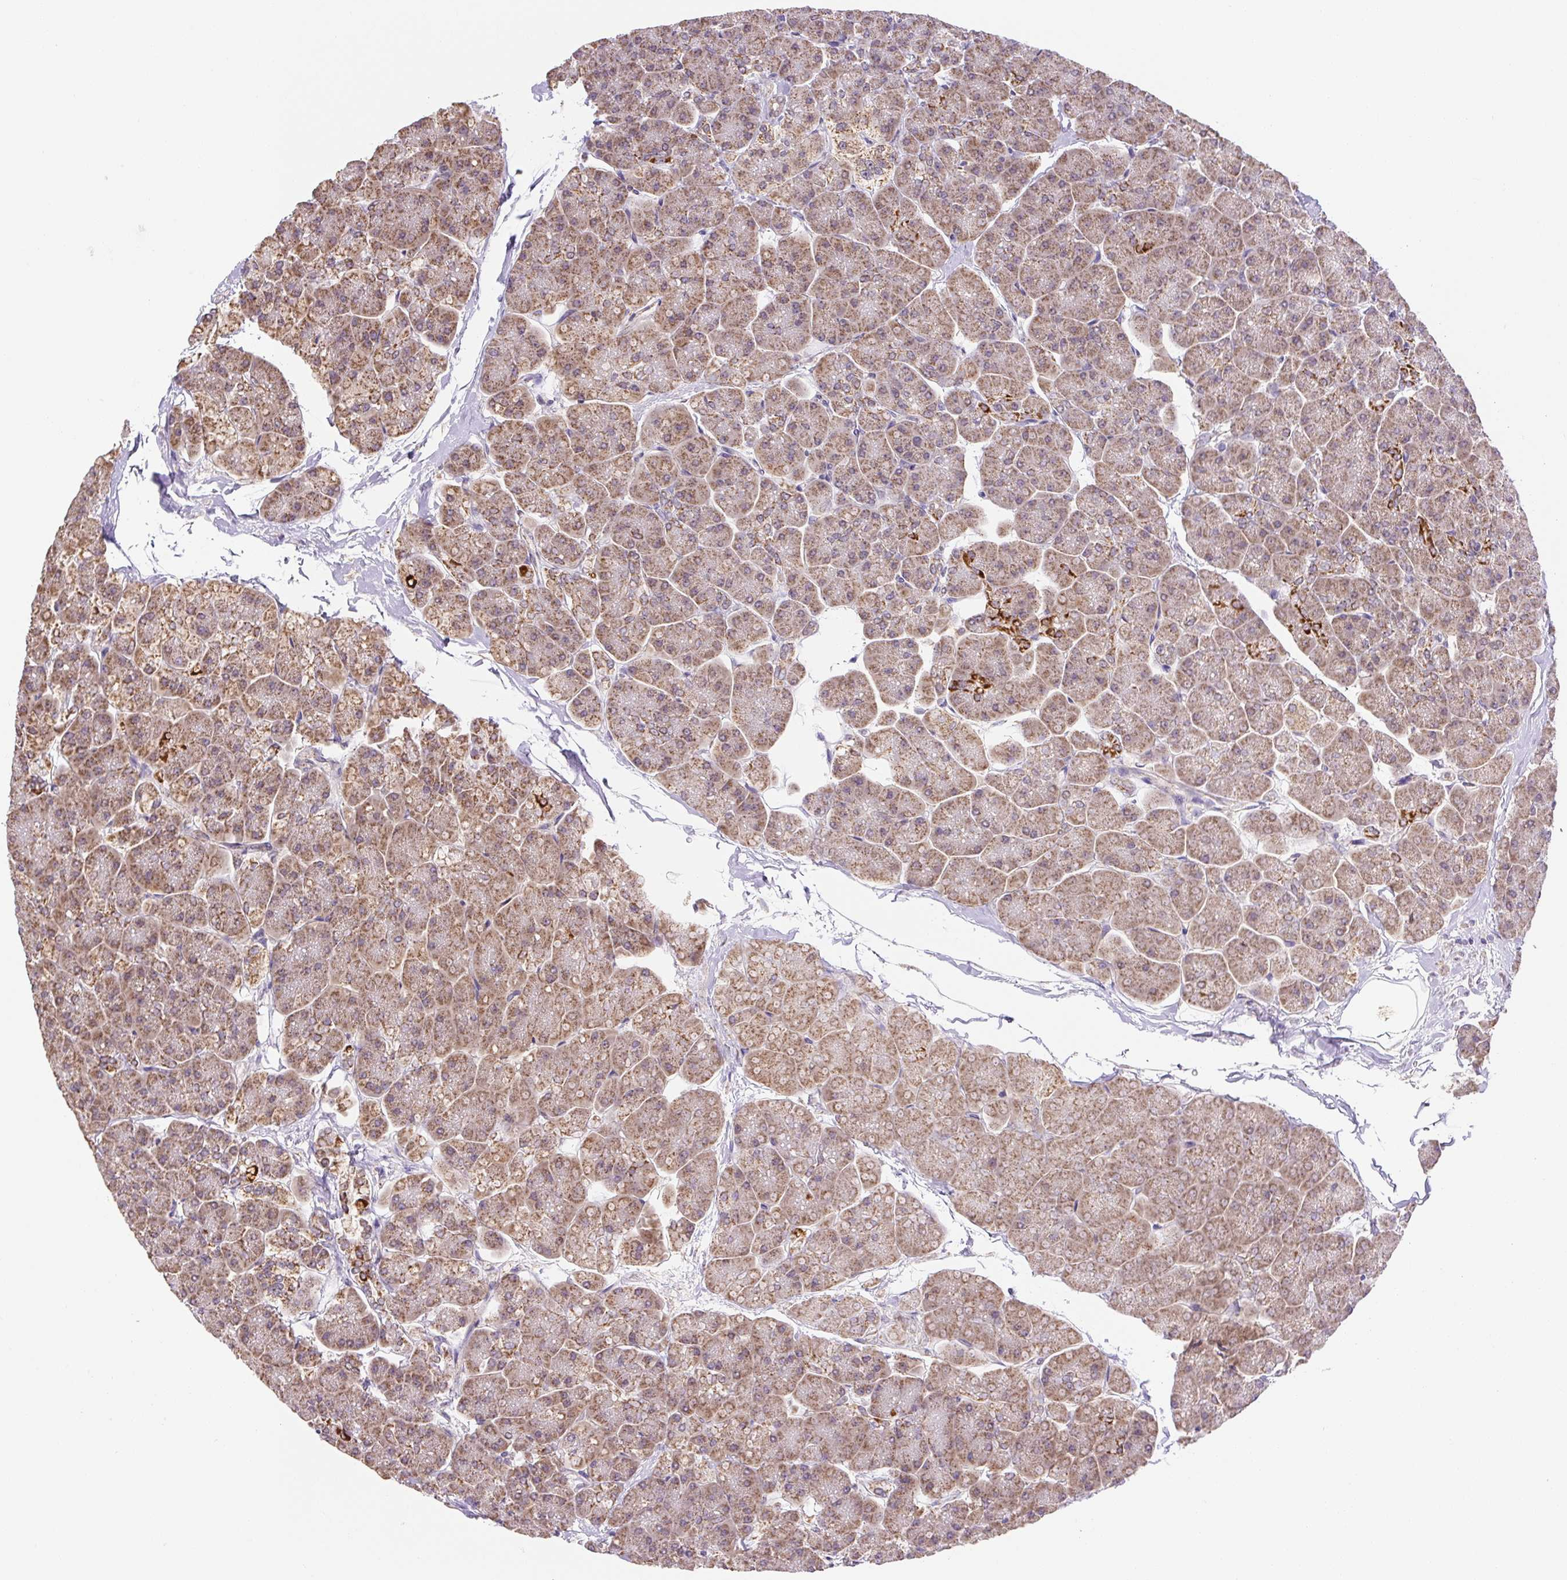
{"staining": {"intensity": "moderate", "quantity": "25%-75%", "location": "cytoplasmic/membranous"}, "tissue": "pancreas", "cell_type": "Exocrine glandular cells", "image_type": "normal", "snomed": [{"axis": "morphology", "description": "Normal tissue, NOS"}, {"axis": "topography", "description": "Pancreas"}, {"axis": "topography", "description": "Peripheral nerve tissue"}], "caption": "There is medium levels of moderate cytoplasmic/membranous positivity in exocrine glandular cells of benign pancreas, as demonstrated by immunohistochemical staining (brown color).", "gene": "MFSD9", "patient": {"sex": "male", "age": 54}}